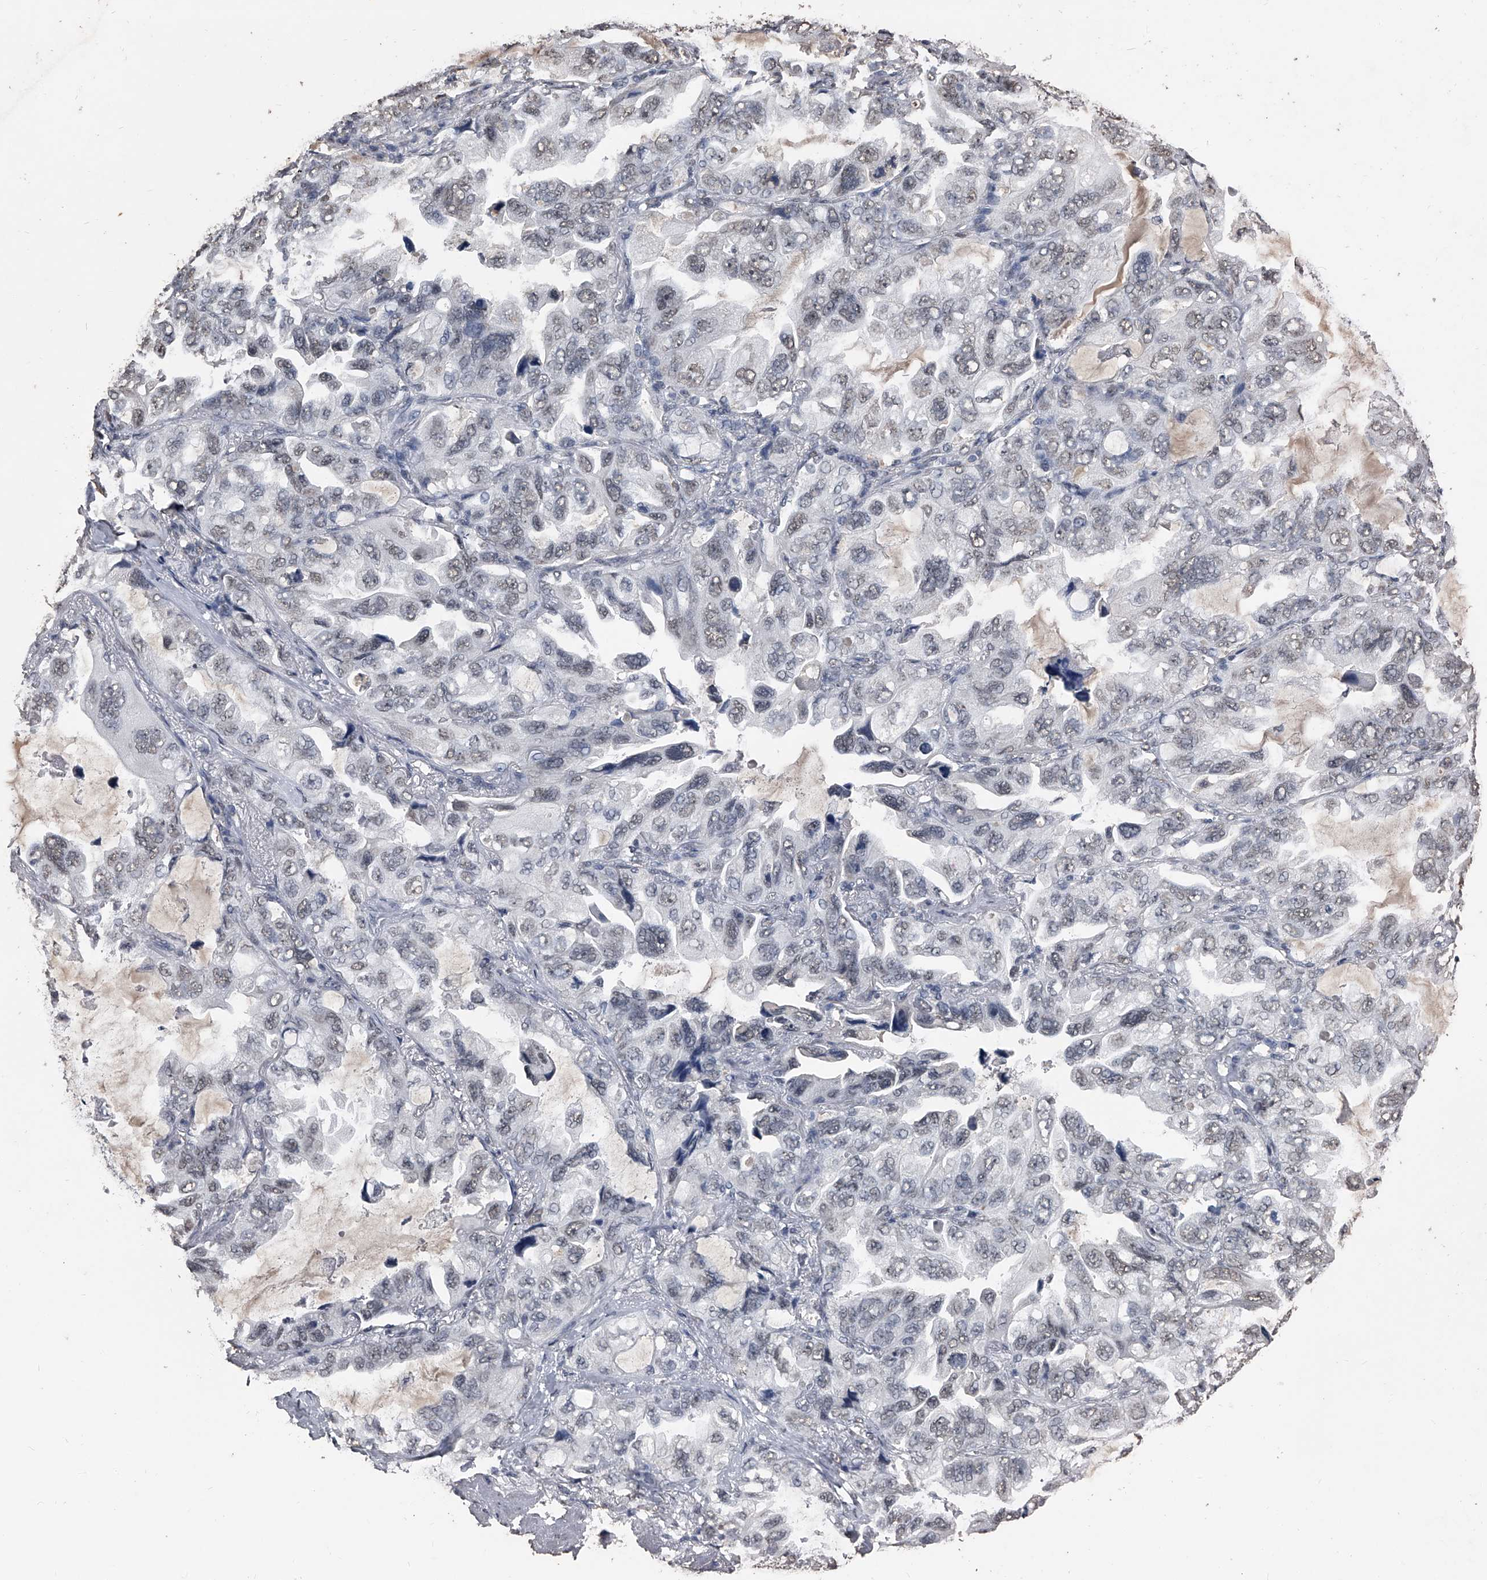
{"staining": {"intensity": "weak", "quantity": "<25%", "location": "nuclear"}, "tissue": "lung cancer", "cell_type": "Tumor cells", "image_type": "cancer", "snomed": [{"axis": "morphology", "description": "Squamous cell carcinoma, NOS"}, {"axis": "topography", "description": "Lung"}], "caption": "Squamous cell carcinoma (lung) was stained to show a protein in brown. There is no significant expression in tumor cells.", "gene": "MATR3", "patient": {"sex": "female", "age": 73}}